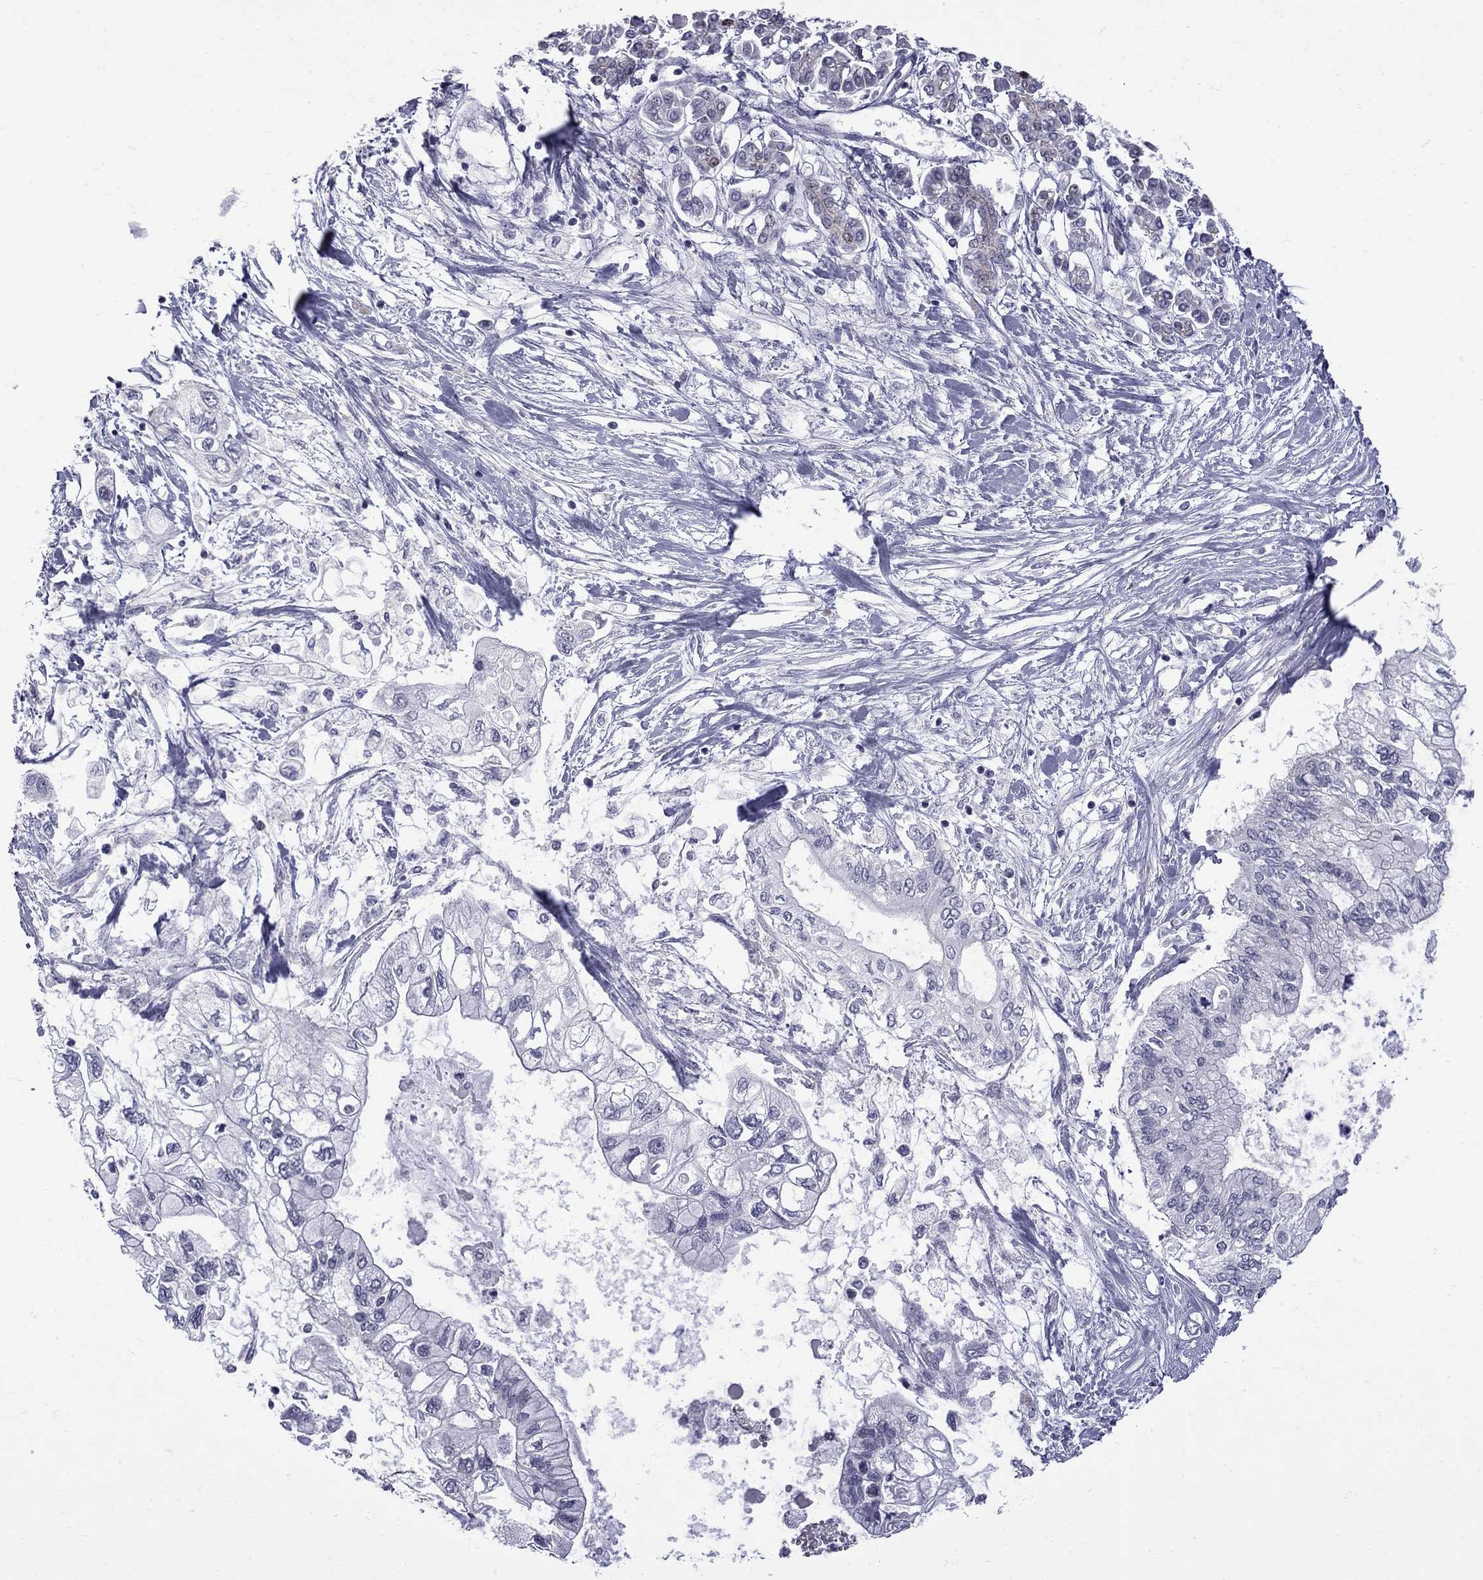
{"staining": {"intensity": "negative", "quantity": "none", "location": "none"}, "tissue": "pancreatic cancer", "cell_type": "Tumor cells", "image_type": "cancer", "snomed": [{"axis": "morphology", "description": "Adenocarcinoma, NOS"}, {"axis": "topography", "description": "Pancreas"}], "caption": "Immunohistochemical staining of pancreatic cancer (adenocarcinoma) demonstrates no significant staining in tumor cells.", "gene": "NRARP", "patient": {"sex": "female", "age": 77}}